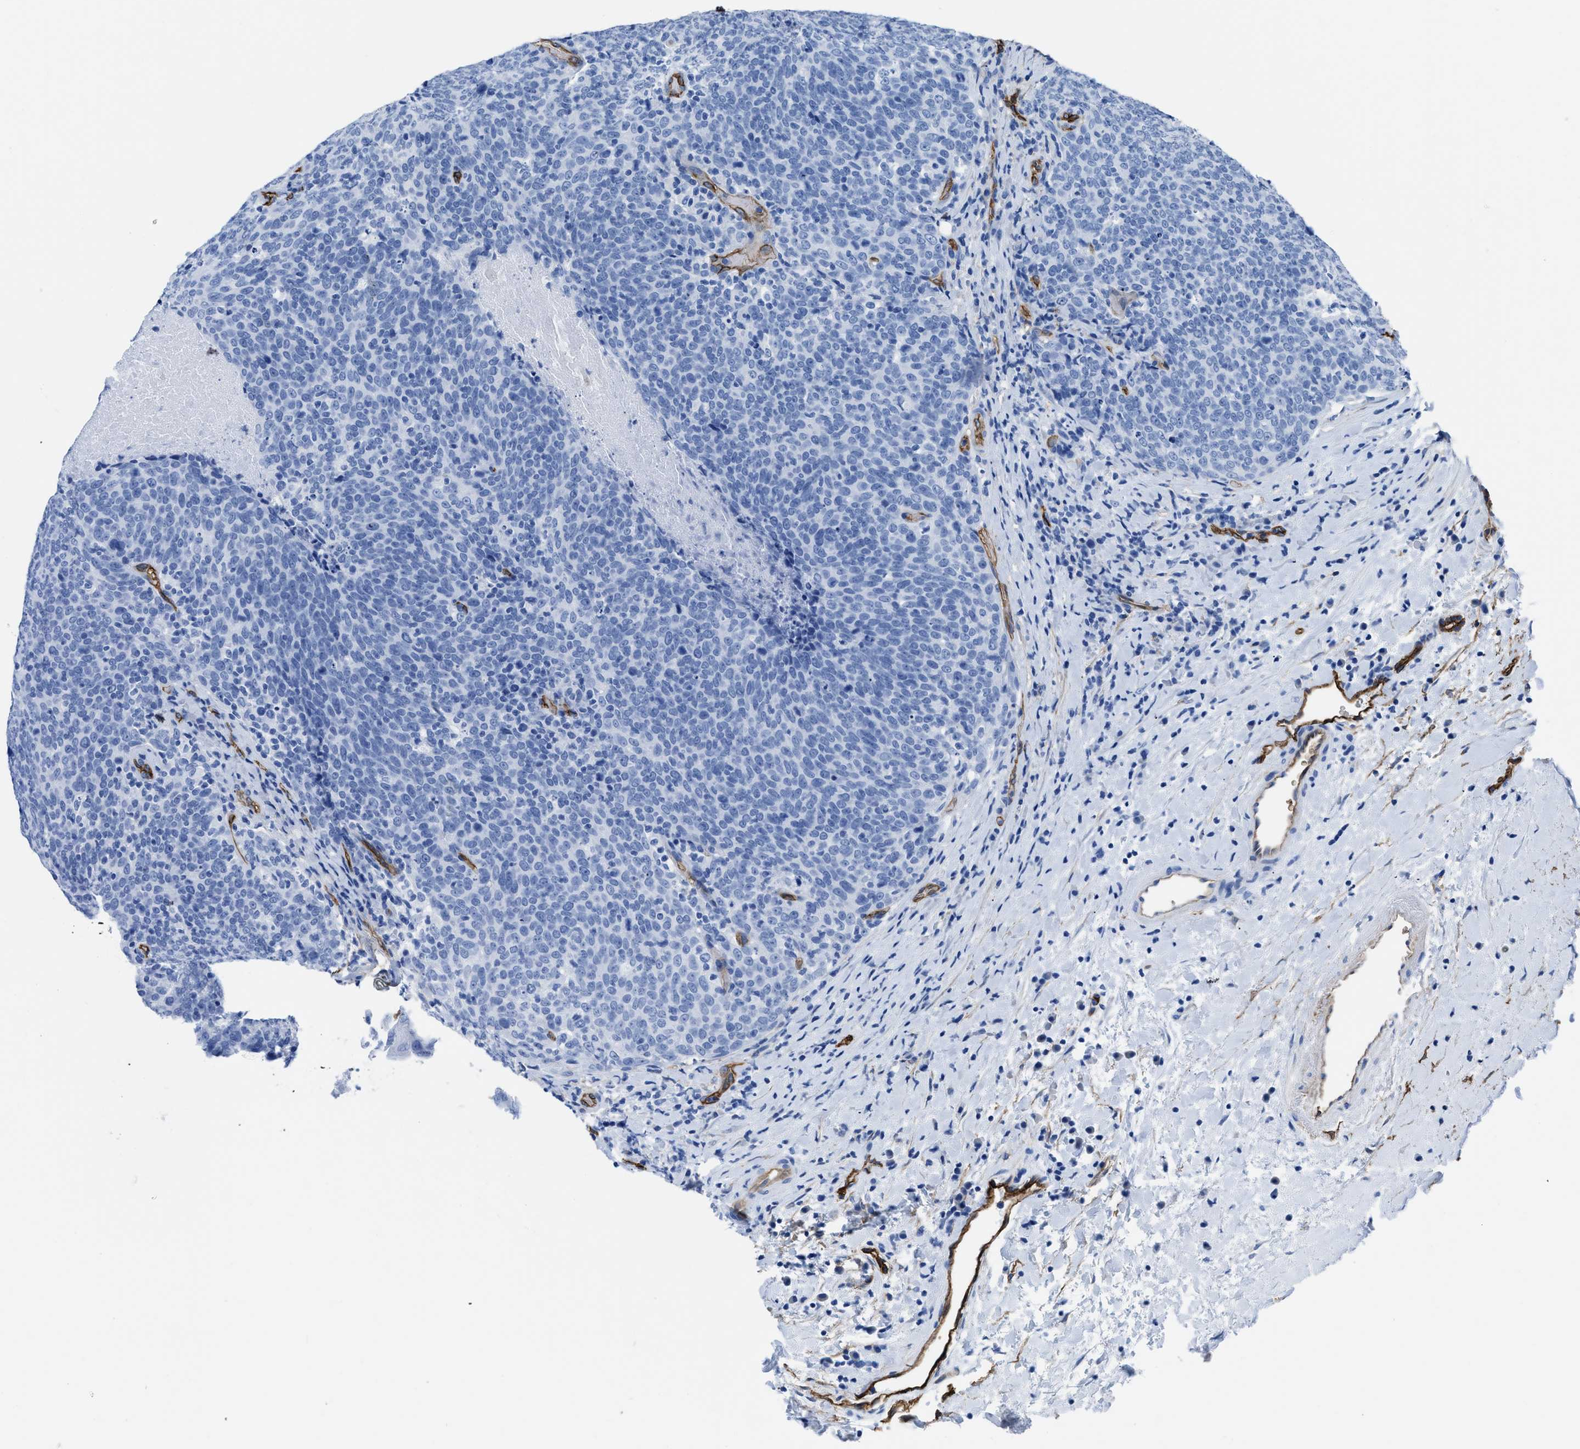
{"staining": {"intensity": "negative", "quantity": "none", "location": "none"}, "tissue": "head and neck cancer", "cell_type": "Tumor cells", "image_type": "cancer", "snomed": [{"axis": "morphology", "description": "Squamous cell carcinoma, NOS"}, {"axis": "morphology", "description": "Squamous cell carcinoma, metastatic, NOS"}, {"axis": "topography", "description": "Lymph node"}, {"axis": "topography", "description": "Head-Neck"}], "caption": "An image of head and neck cancer stained for a protein shows no brown staining in tumor cells.", "gene": "AQP1", "patient": {"sex": "male", "age": 62}}